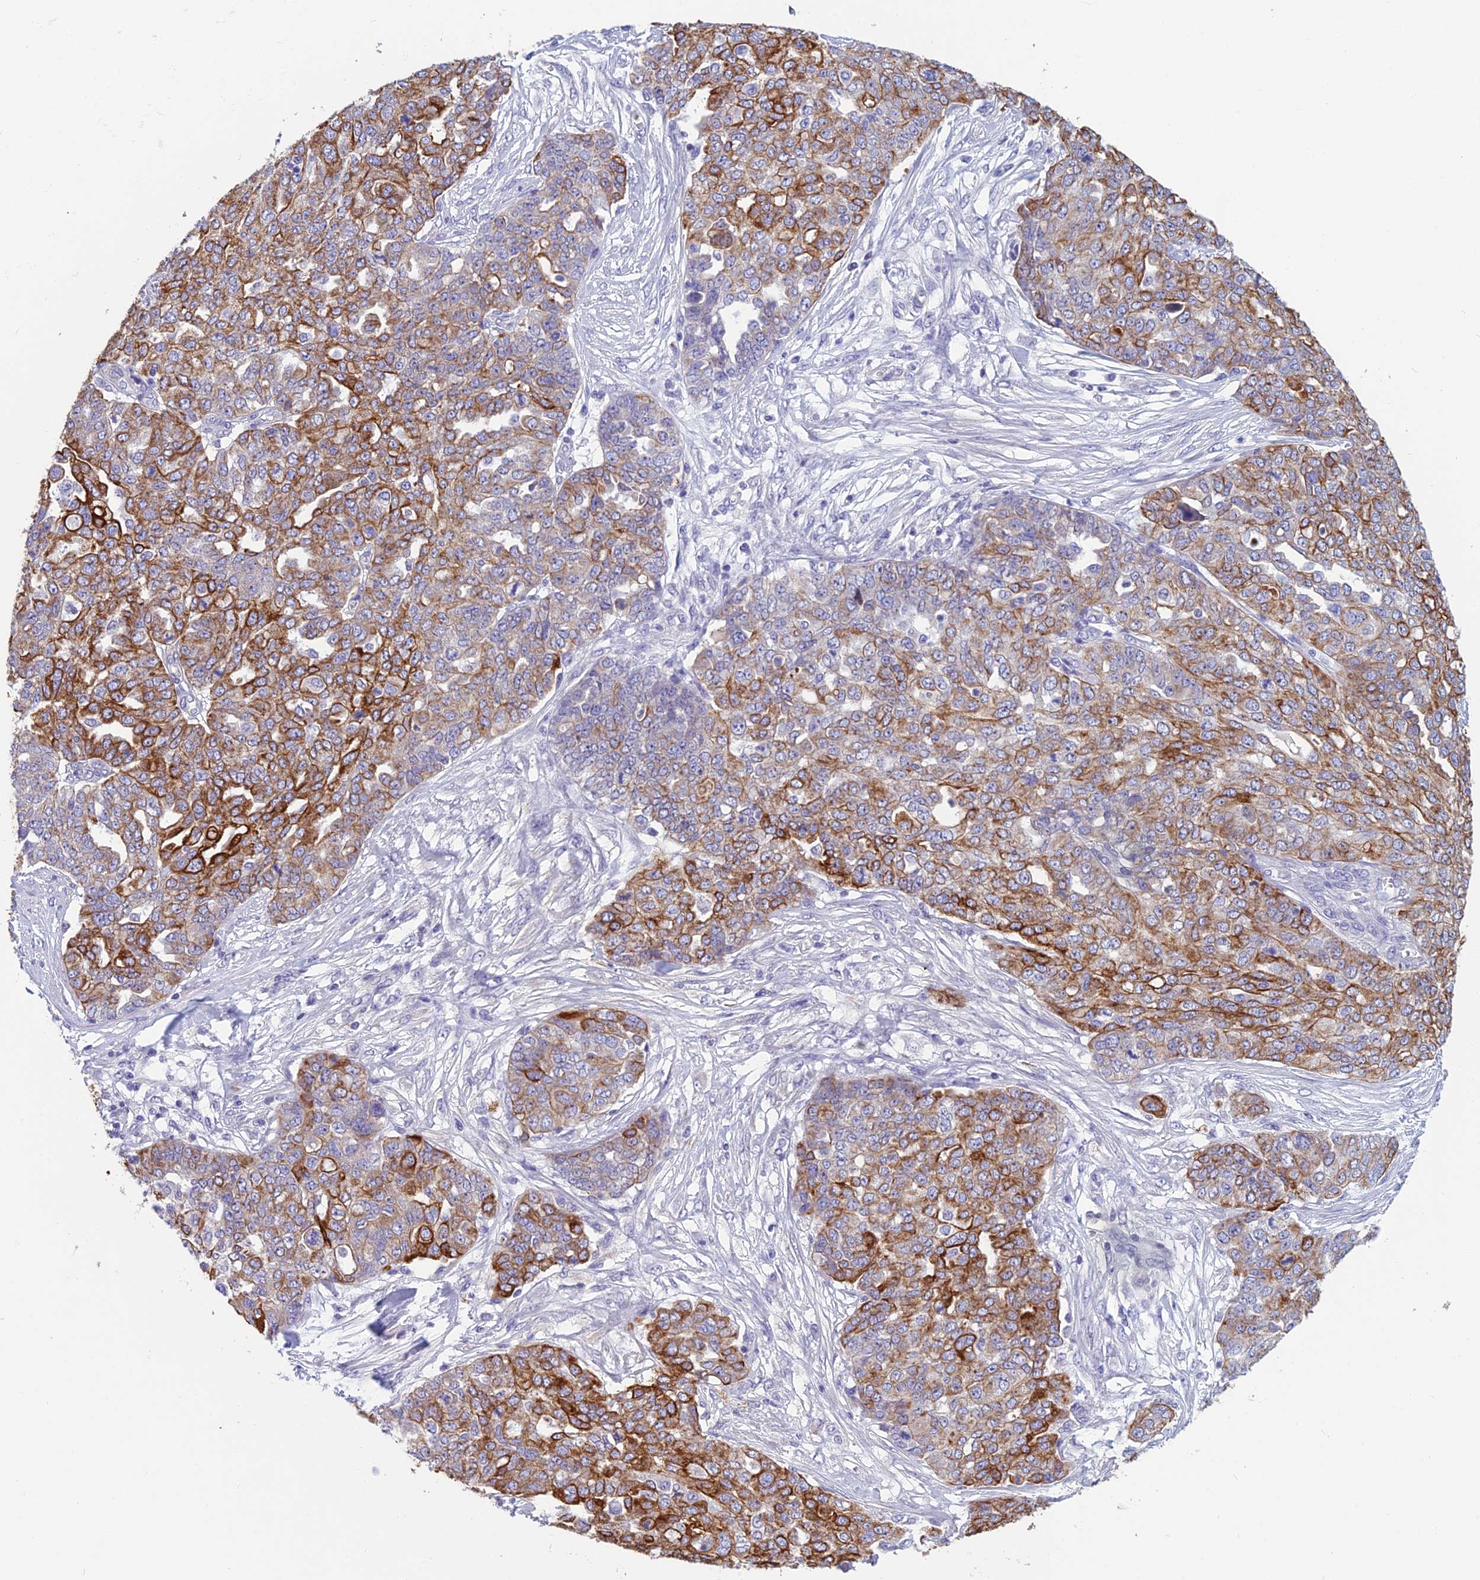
{"staining": {"intensity": "strong", "quantity": "25%-75%", "location": "cytoplasmic/membranous"}, "tissue": "ovarian cancer", "cell_type": "Tumor cells", "image_type": "cancer", "snomed": [{"axis": "morphology", "description": "Cystadenocarcinoma, serous, NOS"}, {"axis": "topography", "description": "Soft tissue"}, {"axis": "topography", "description": "Ovary"}], "caption": "Protein staining of ovarian cancer tissue shows strong cytoplasmic/membranous staining in approximately 25%-75% of tumor cells. Nuclei are stained in blue.", "gene": "RBM41", "patient": {"sex": "female", "age": 57}}